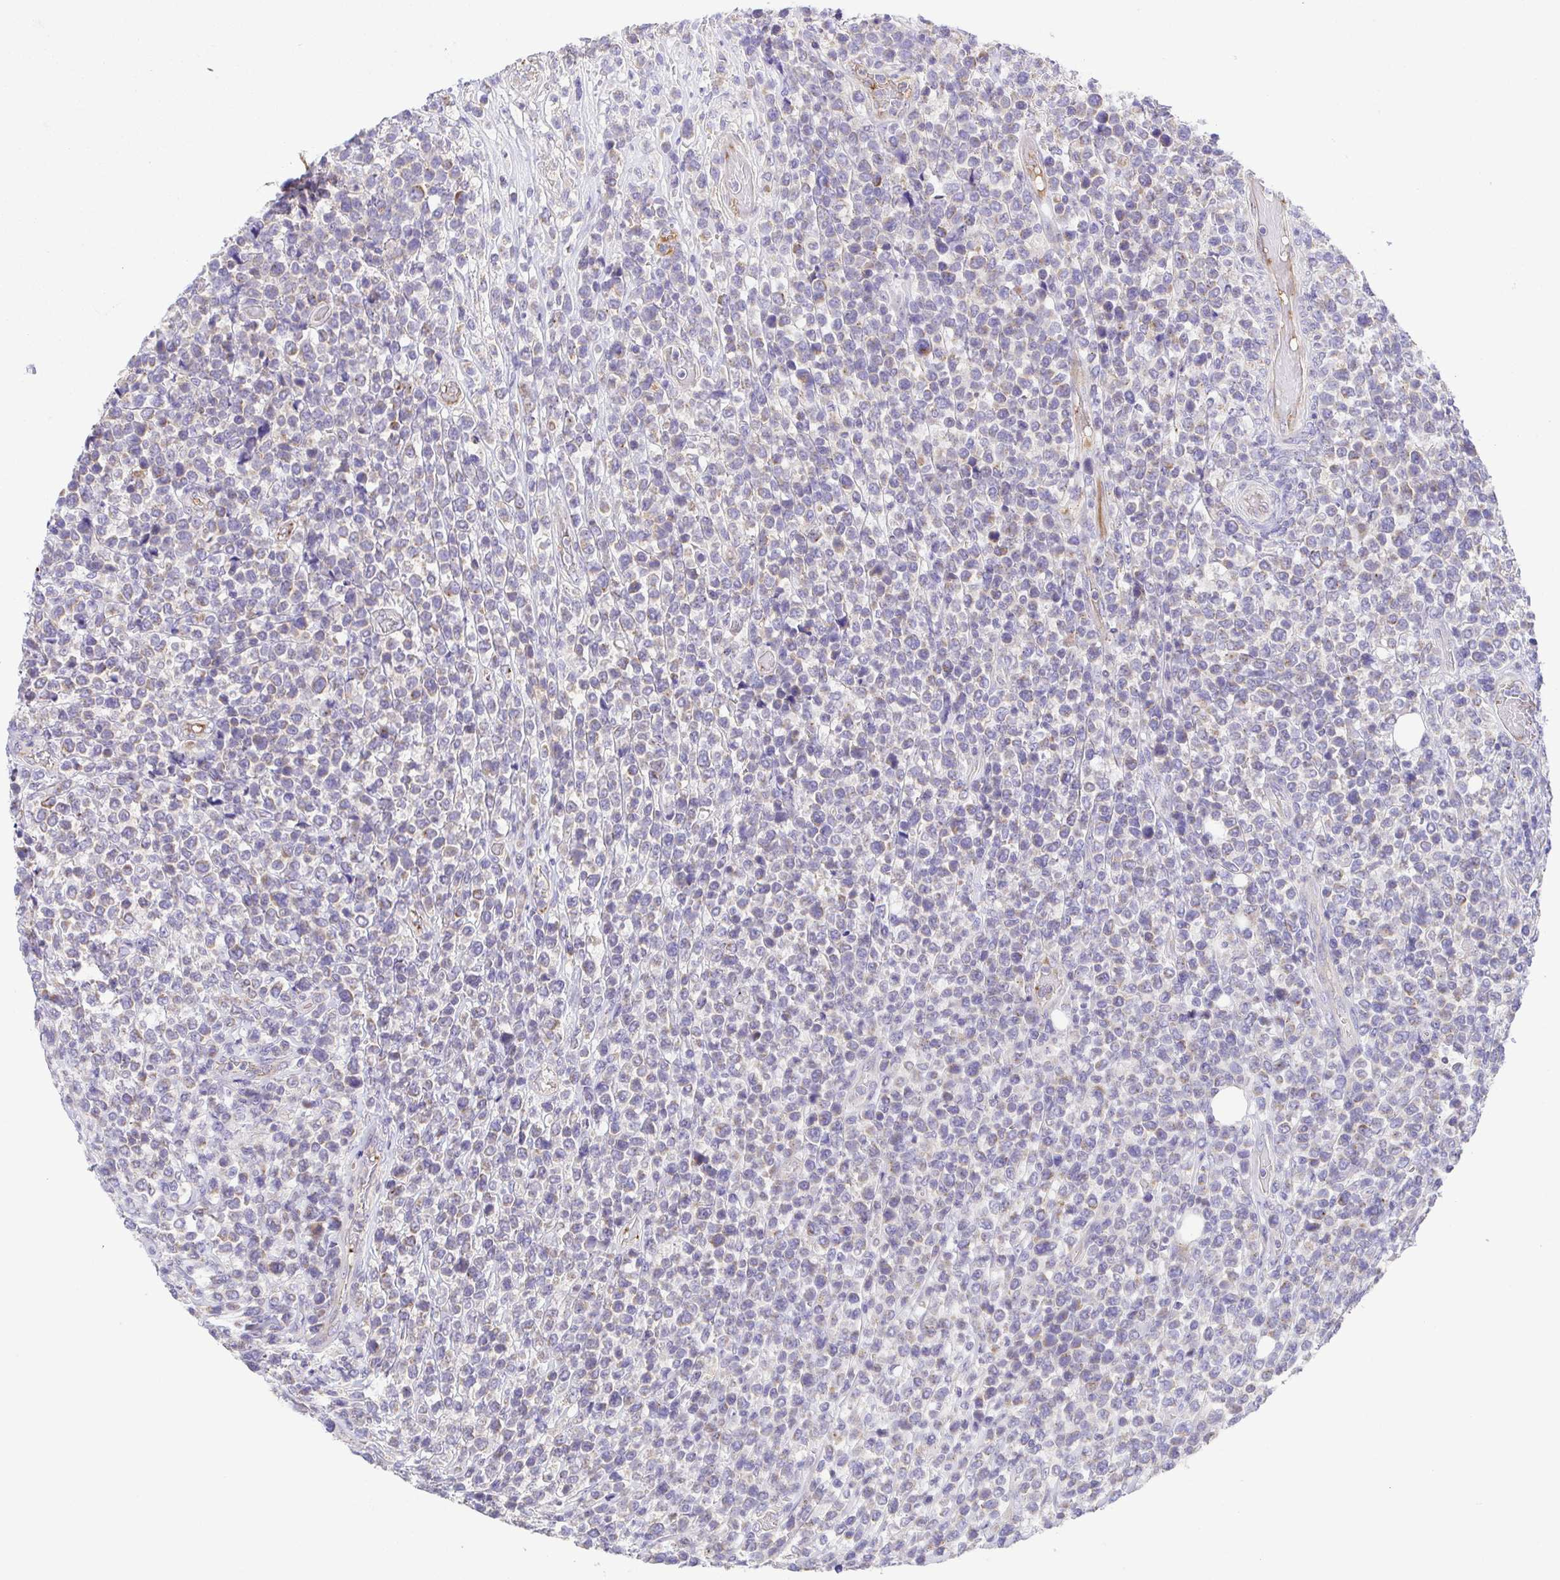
{"staining": {"intensity": "negative", "quantity": "none", "location": "none"}, "tissue": "lymphoma", "cell_type": "Tumor cells", "image_type": "cancer", "snomed": [{"axis": "morphology", "description": "Malignant lymphoma, non-Hodgkin's type, High grade"}, {"axis": "topography", "description": "Soft tissue"}], "caption": "Immunohistochemical staining of human lymphoma demonstrates no significant positivity in tumor cells.", "gene": "SLC13A1", "patient": {"sex": "female", "age": 56}}